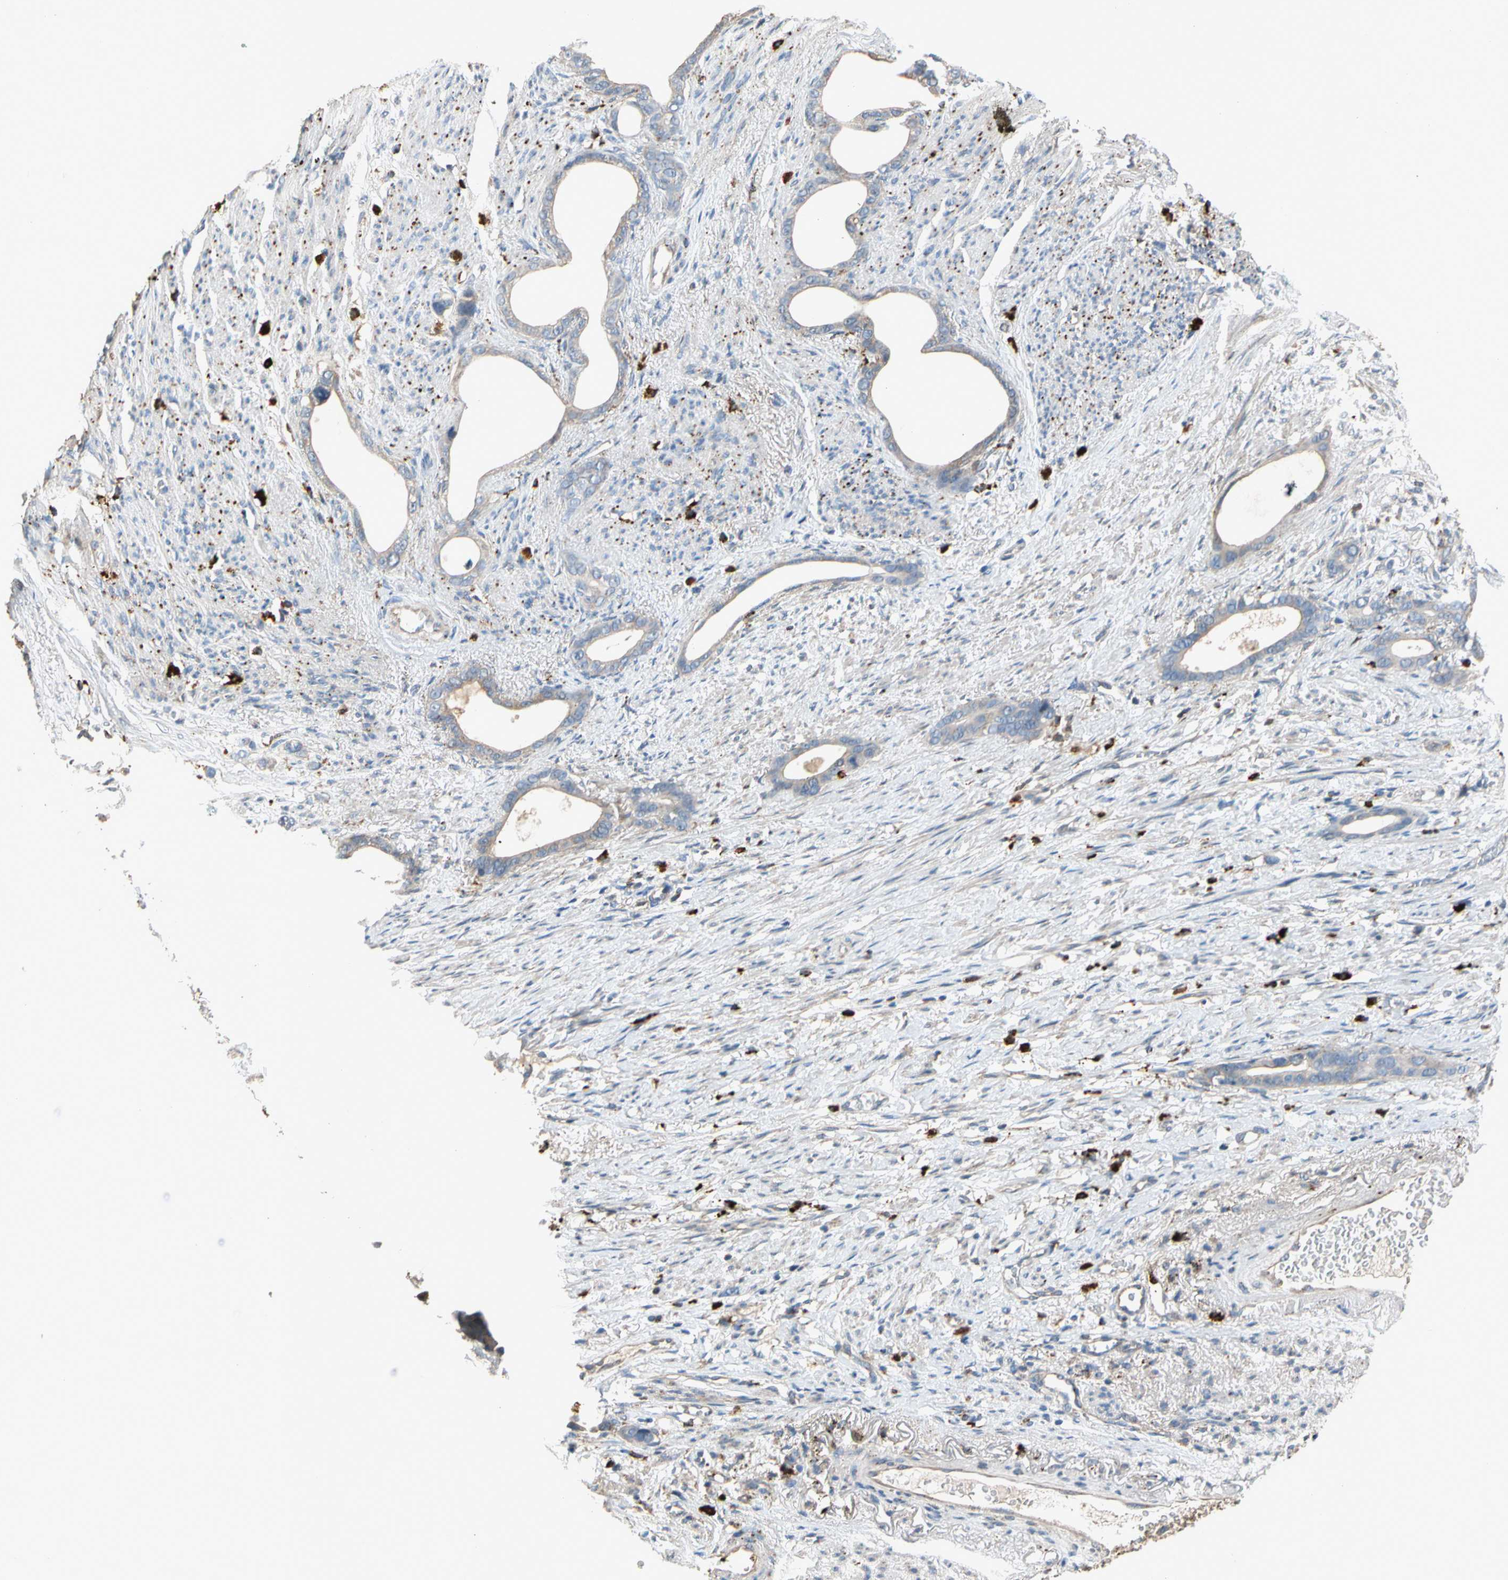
{"staining": {"intensity": "weak", "quantity": ">75%", "location": "cytoplasmic/membranous"}, "tissue": "stomach cancer", "cell_type": "Tumor cells", "image_type": "cancer", "snomed": [{"axis": "morphology", "description": "Adenocarcinoma, NOS"}, {"axis": "topography", "description": "Stomach"}], "caption": "This is a photomicrograph of immunohistochemistry (IHC) staining of stomach cancer (adenocarcinoma), which shows weak expression in the cytoplasmic/membranous of tumor cells.", "gene": "GM2A", "patient": {"sex": "female", "age": 75}}